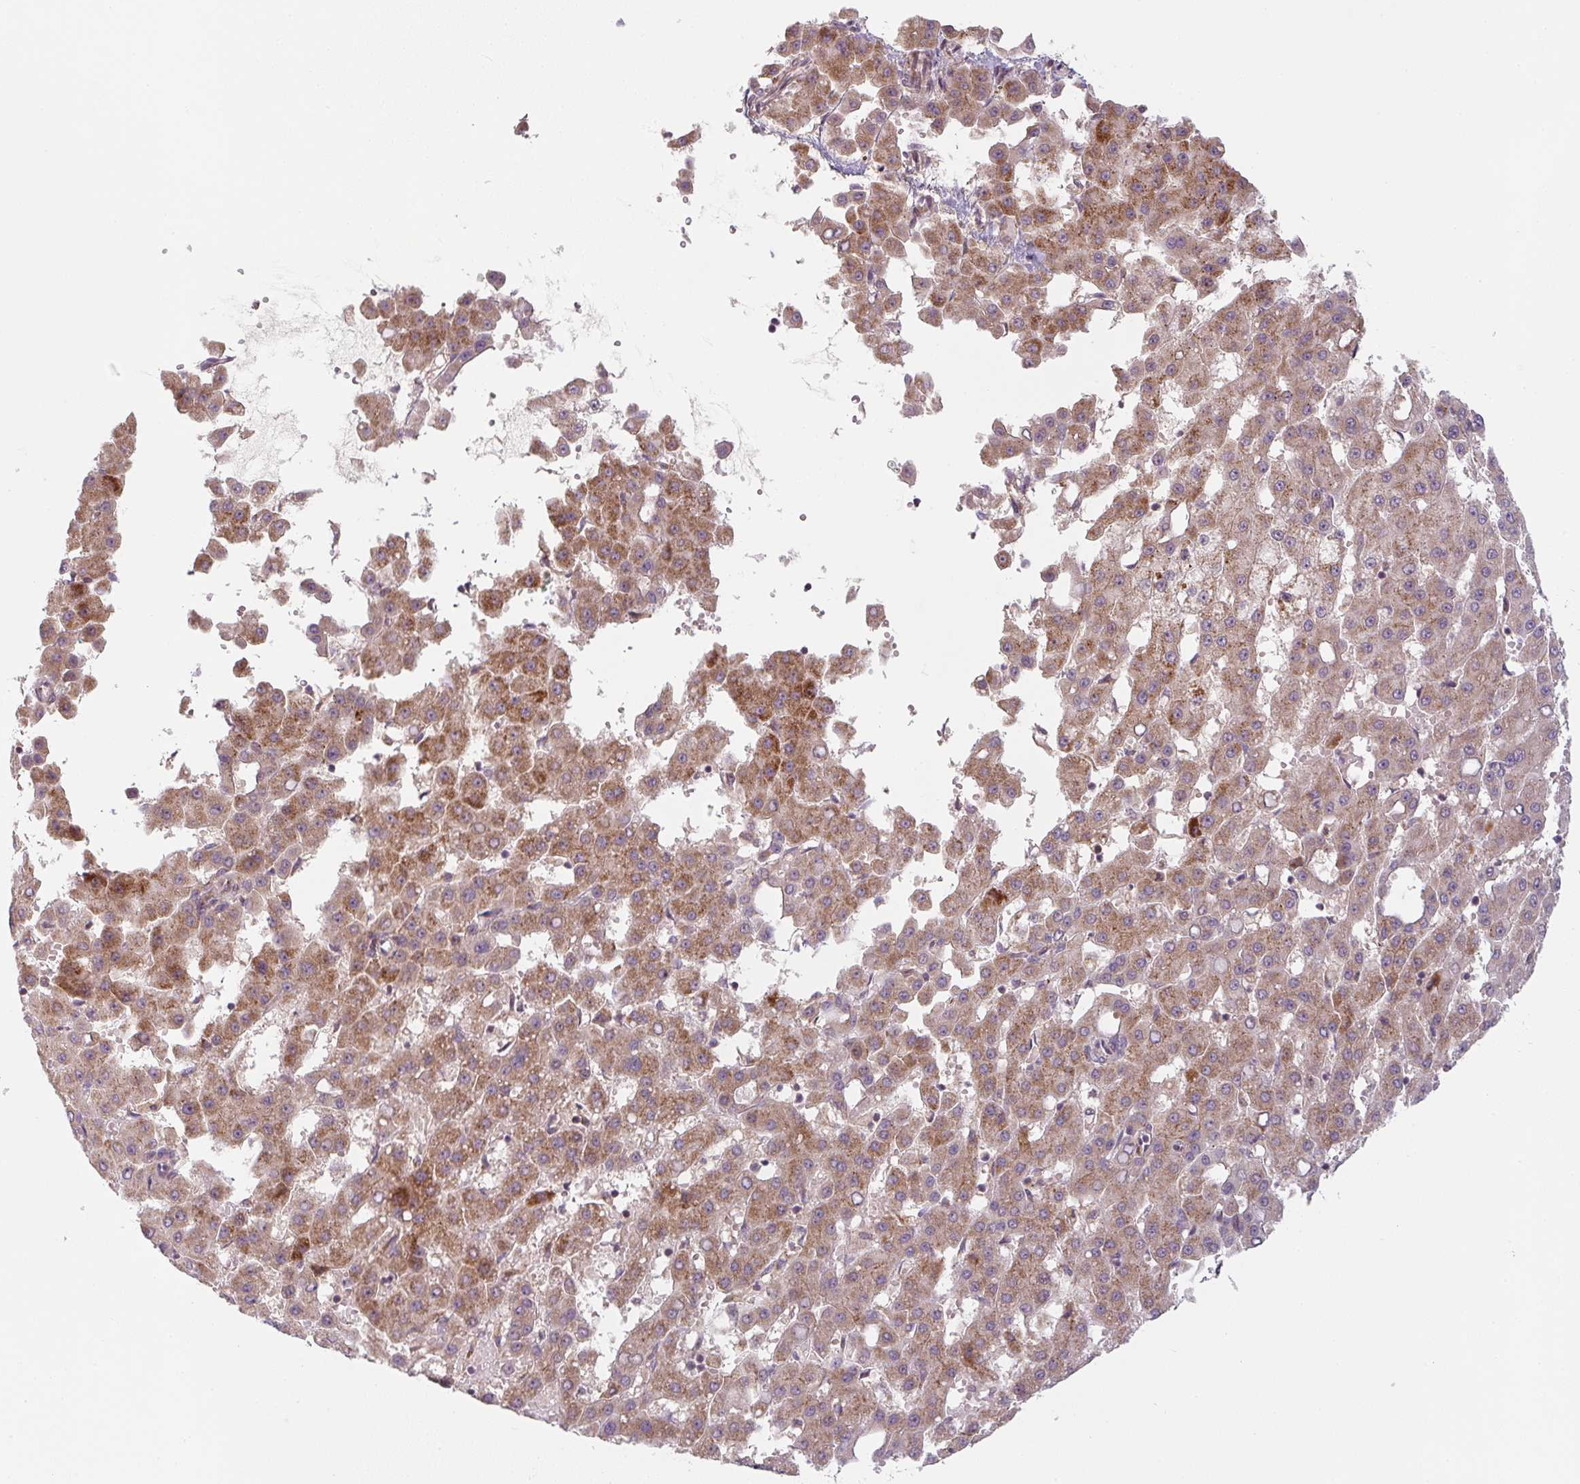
{"staining": {"intensity": "moderate", "quantity": ">75%", "location": "cytoplasmic/membranous"}, "tissue": "liver cancer", "cell_type": "Tumor cells", "image_type": "cancer", "snomed": [{"axis": "morphology", "description": "Carcinoma, Hepatocellular, NOS"}, {"axis": "topography", "description": "Liver"}], "caption": "Human liver hepatocellular carcinoma stained with a protein marker displays moderate staining in tumor cells.", "gene": "GVQW3", "patient": {"sex": "male", "age": 47}}